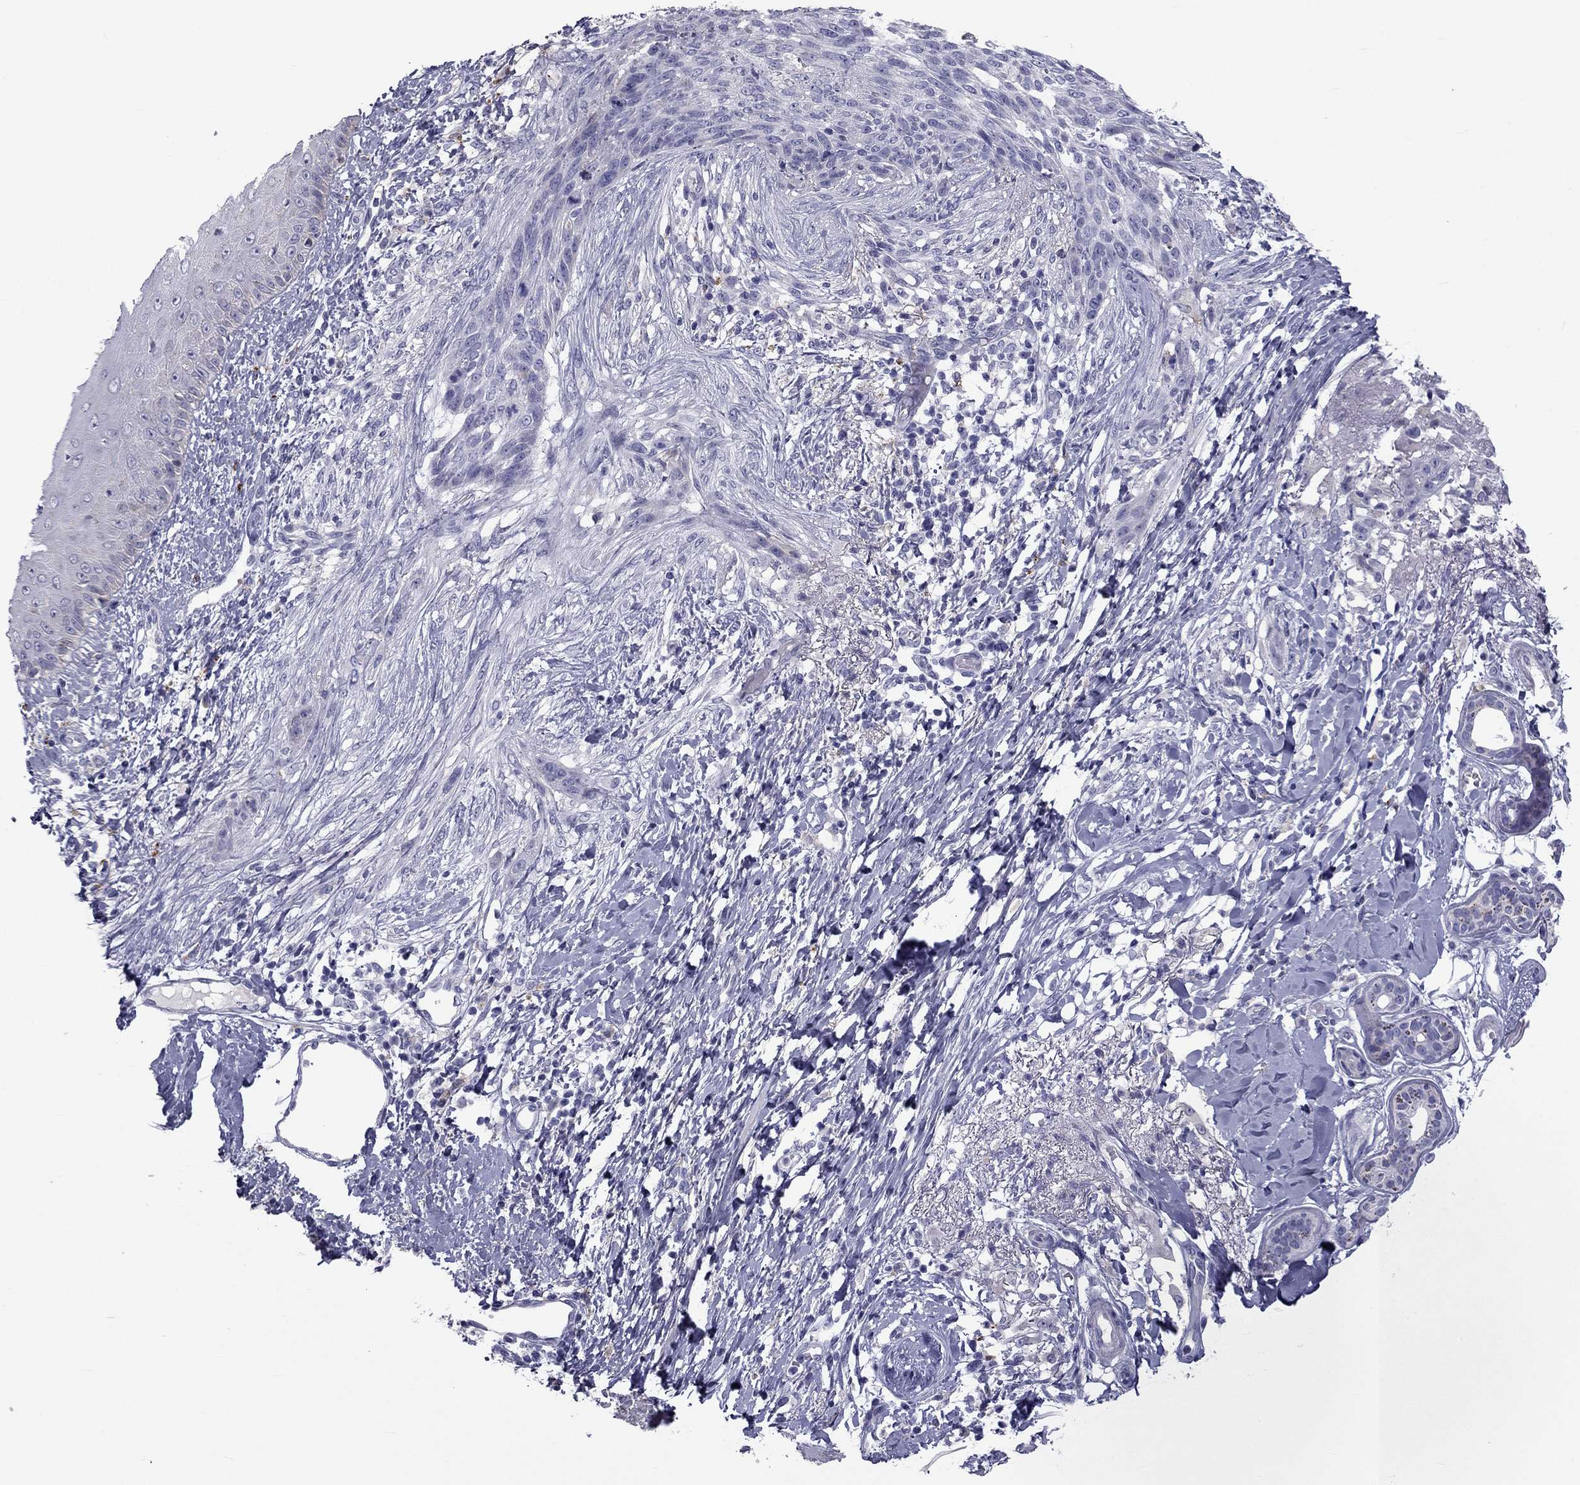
{"staining": {"intensity": "negative", "quantity": "none", "location": "none"}, "tissue": "skin cancer", "cell_type": "Tumor cells", "image_type": "cancer", "snomed": [{"axis": "morphology", "description": "Normal tissue, NOS"}, {"axis": "morphology", "description": "Basal cell carcinoma"}, {"axis": "topography", "description": "Skin"}], "caption": "The image exhibits no significant expression in tumor cells of skin cancer. (DAB IHC visualized using brightfield microscopy, high magnification).", "gene": "CLPSL2", "patient": {"sex": "male", "age": 84}}